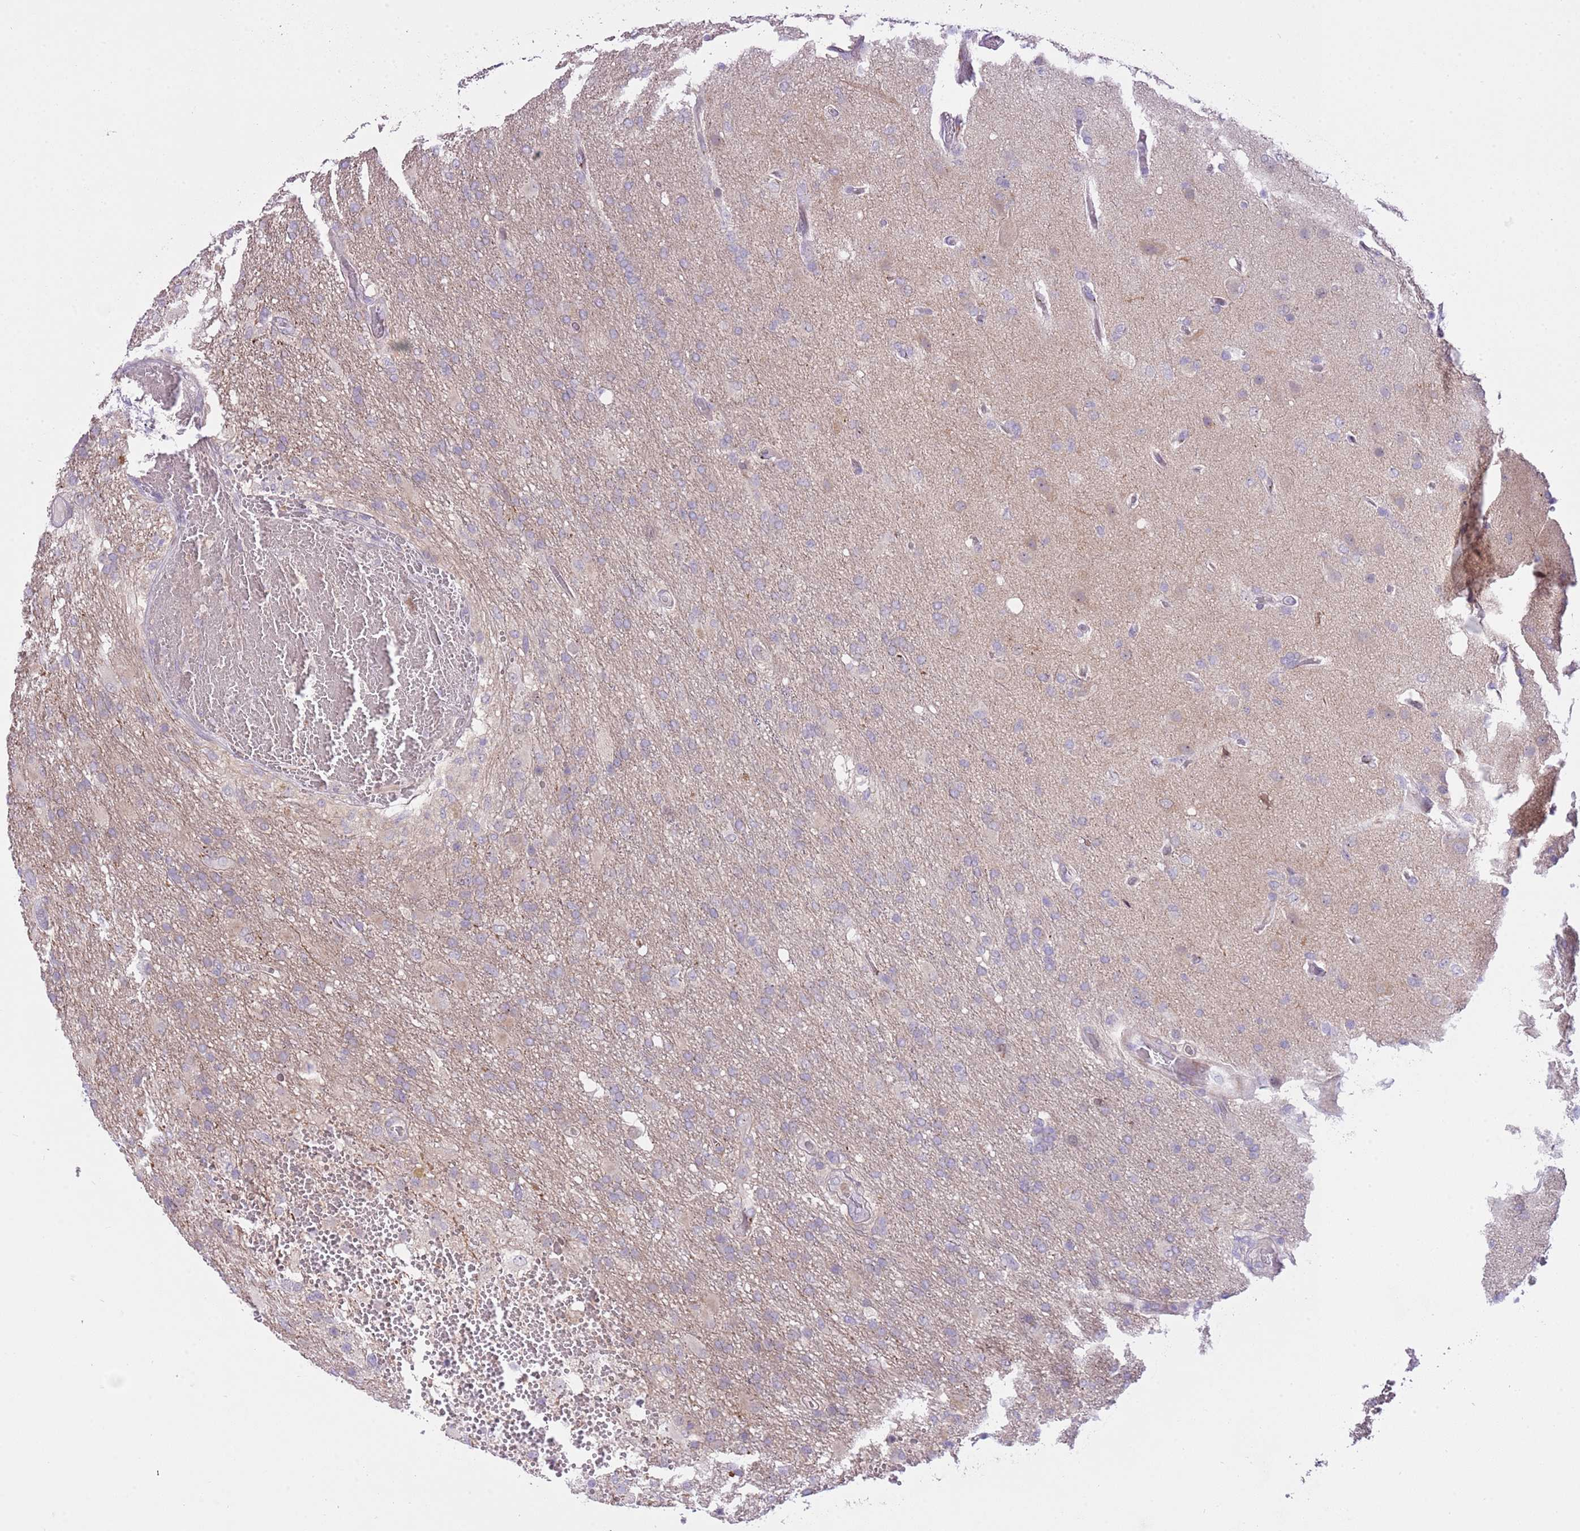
{"staining": {"intensity": "negative", "quantity": "none", "location": "none"}, "tissue": "glioma", "cell_type": "Tumor cells", "image_type": "cancer", "snomed": [{"axis": "morphology", "description": "Glioma, malignant, High grade"}, {"axis": "topography", "description": "Brain"}], "caption": "Protein analysis of malignant glioma (high-grade) exhibits no significant expression in tumor cells.", "gene": "FBRSL1", "patient": {"sex": "female", "age": 74}}